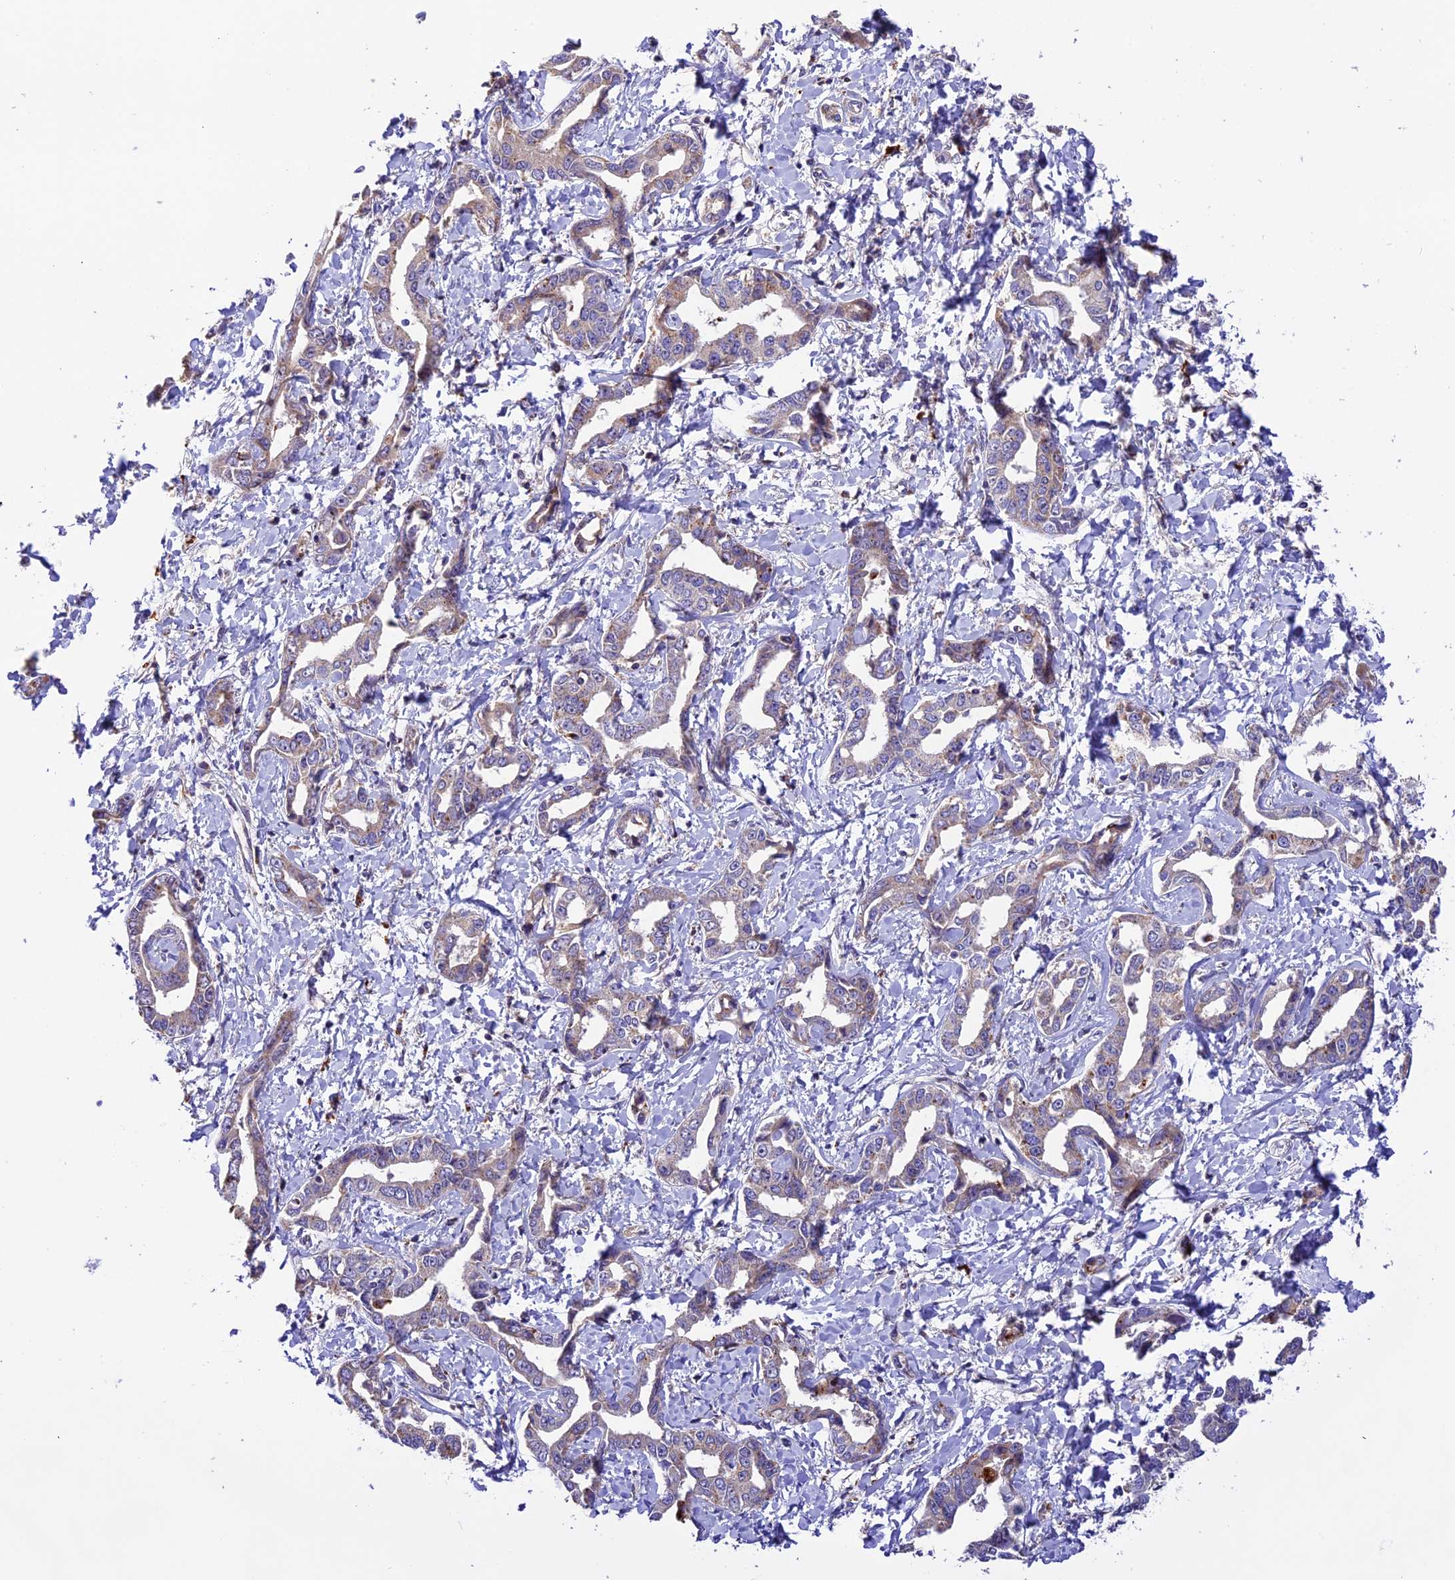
{"staining": {"intensity": "weak", "quantity": "<25%", "location": "cytoplasmic/membranous"}, "tissue": "liver cancer", "cell_type": "Tumor cells", "image_type": "cancer", "snomed": [{"axis": "morphology", "description": "Cholangiocarcinoma"}, {"axis": "topography", "description": "Liver"}], "caption": "Protein analysis of liver cancer (cholangiocarcinoma) displays no significant expression in tumor cells.", "gene": "METTL22", "patient": {"sex": "male", "age": 59}}